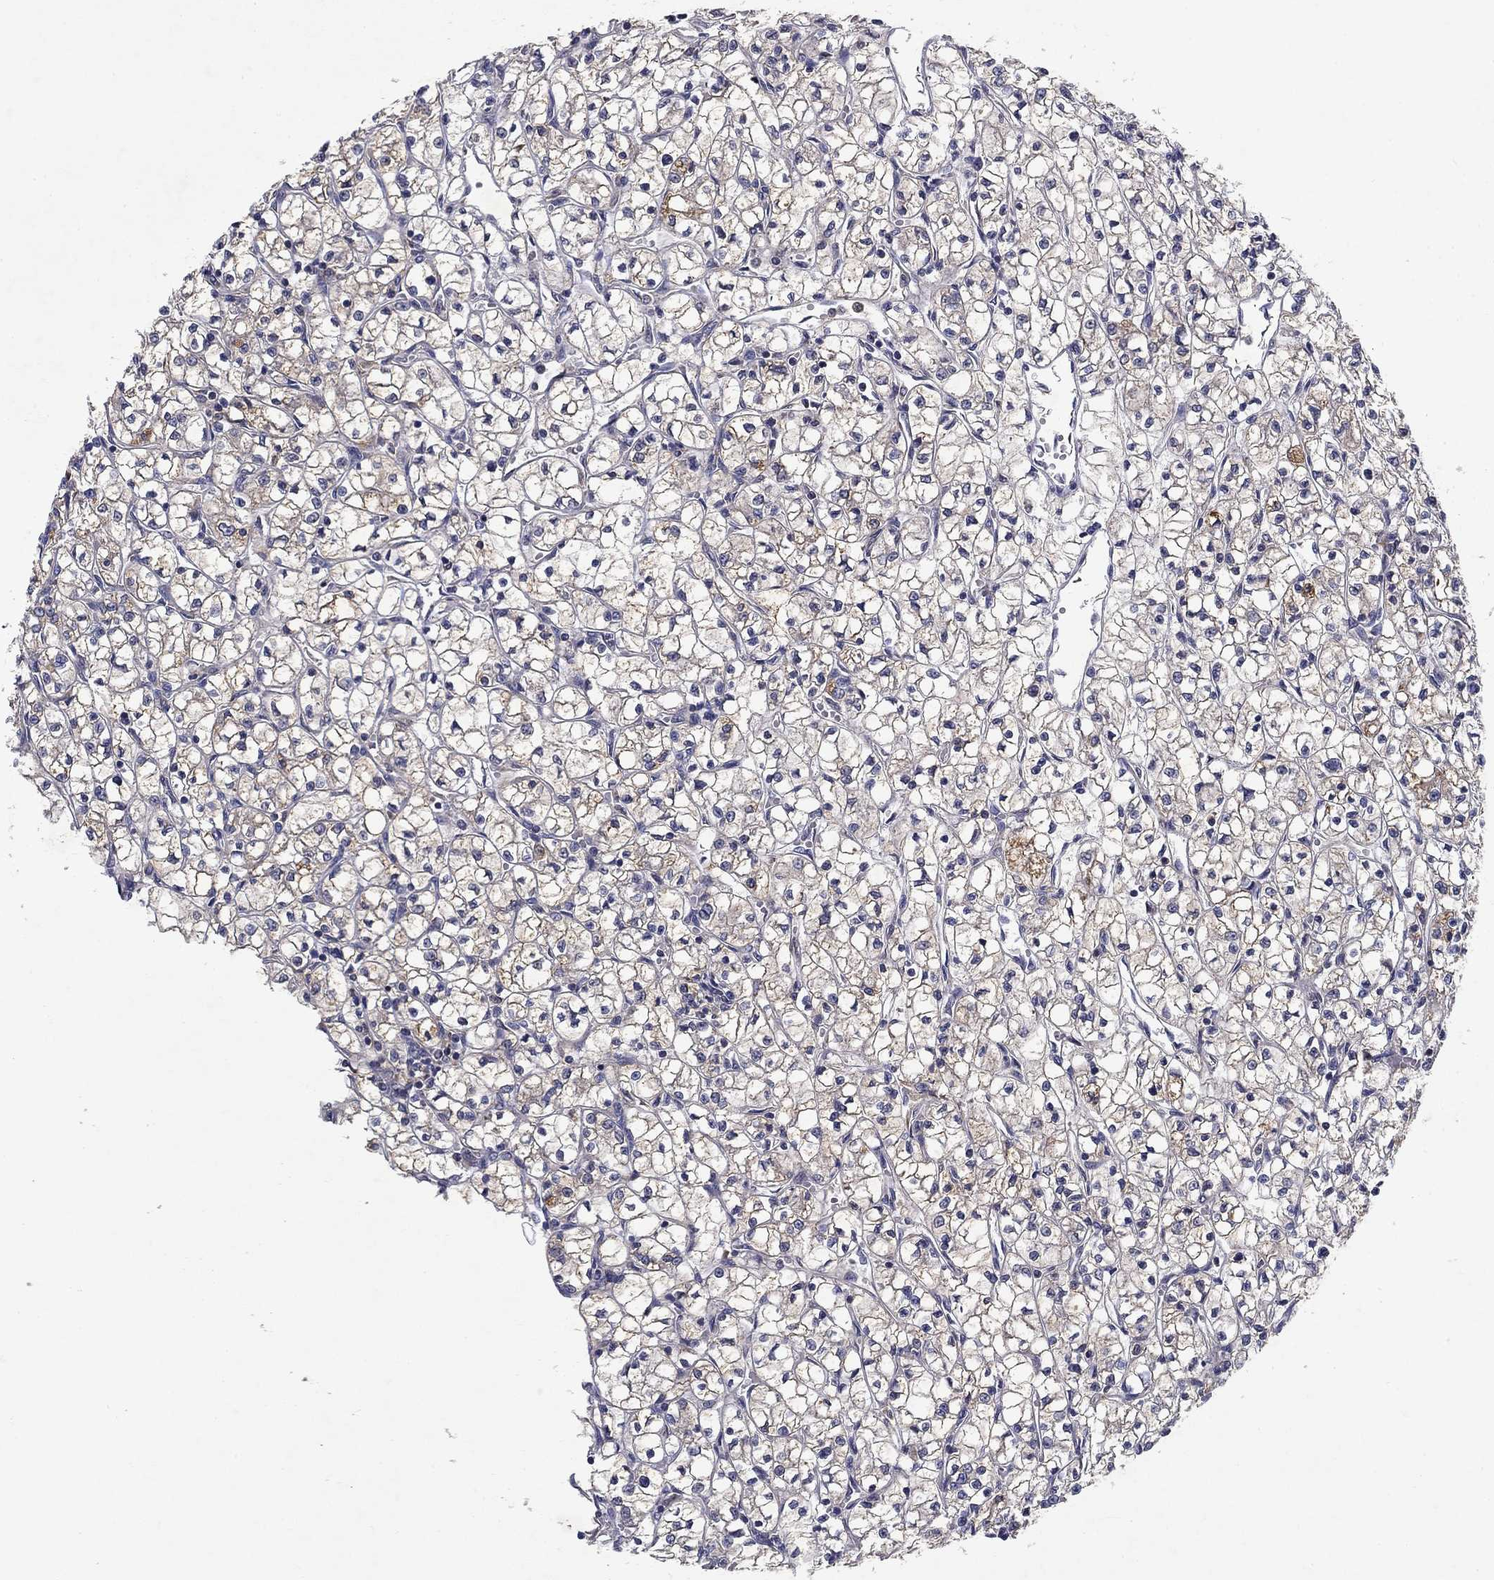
{"staining": {"intensity": "negative", "quantity": "none", "location": "none"}, "tissue": "renal cancer", "cell_type": "Tumor cells", "image_type": "cancer", "snomed": [{"axis": "morphology", "description": "Adenocarcinoma, NOS"}, {"axis": "topography", "description": "Kidney"}], "caption": "Renal cancer stained for a protein using IHC exhibits no expression tumor cells.", "gene": "GLTP", "patient": {"sex": "female", "age": 64}}